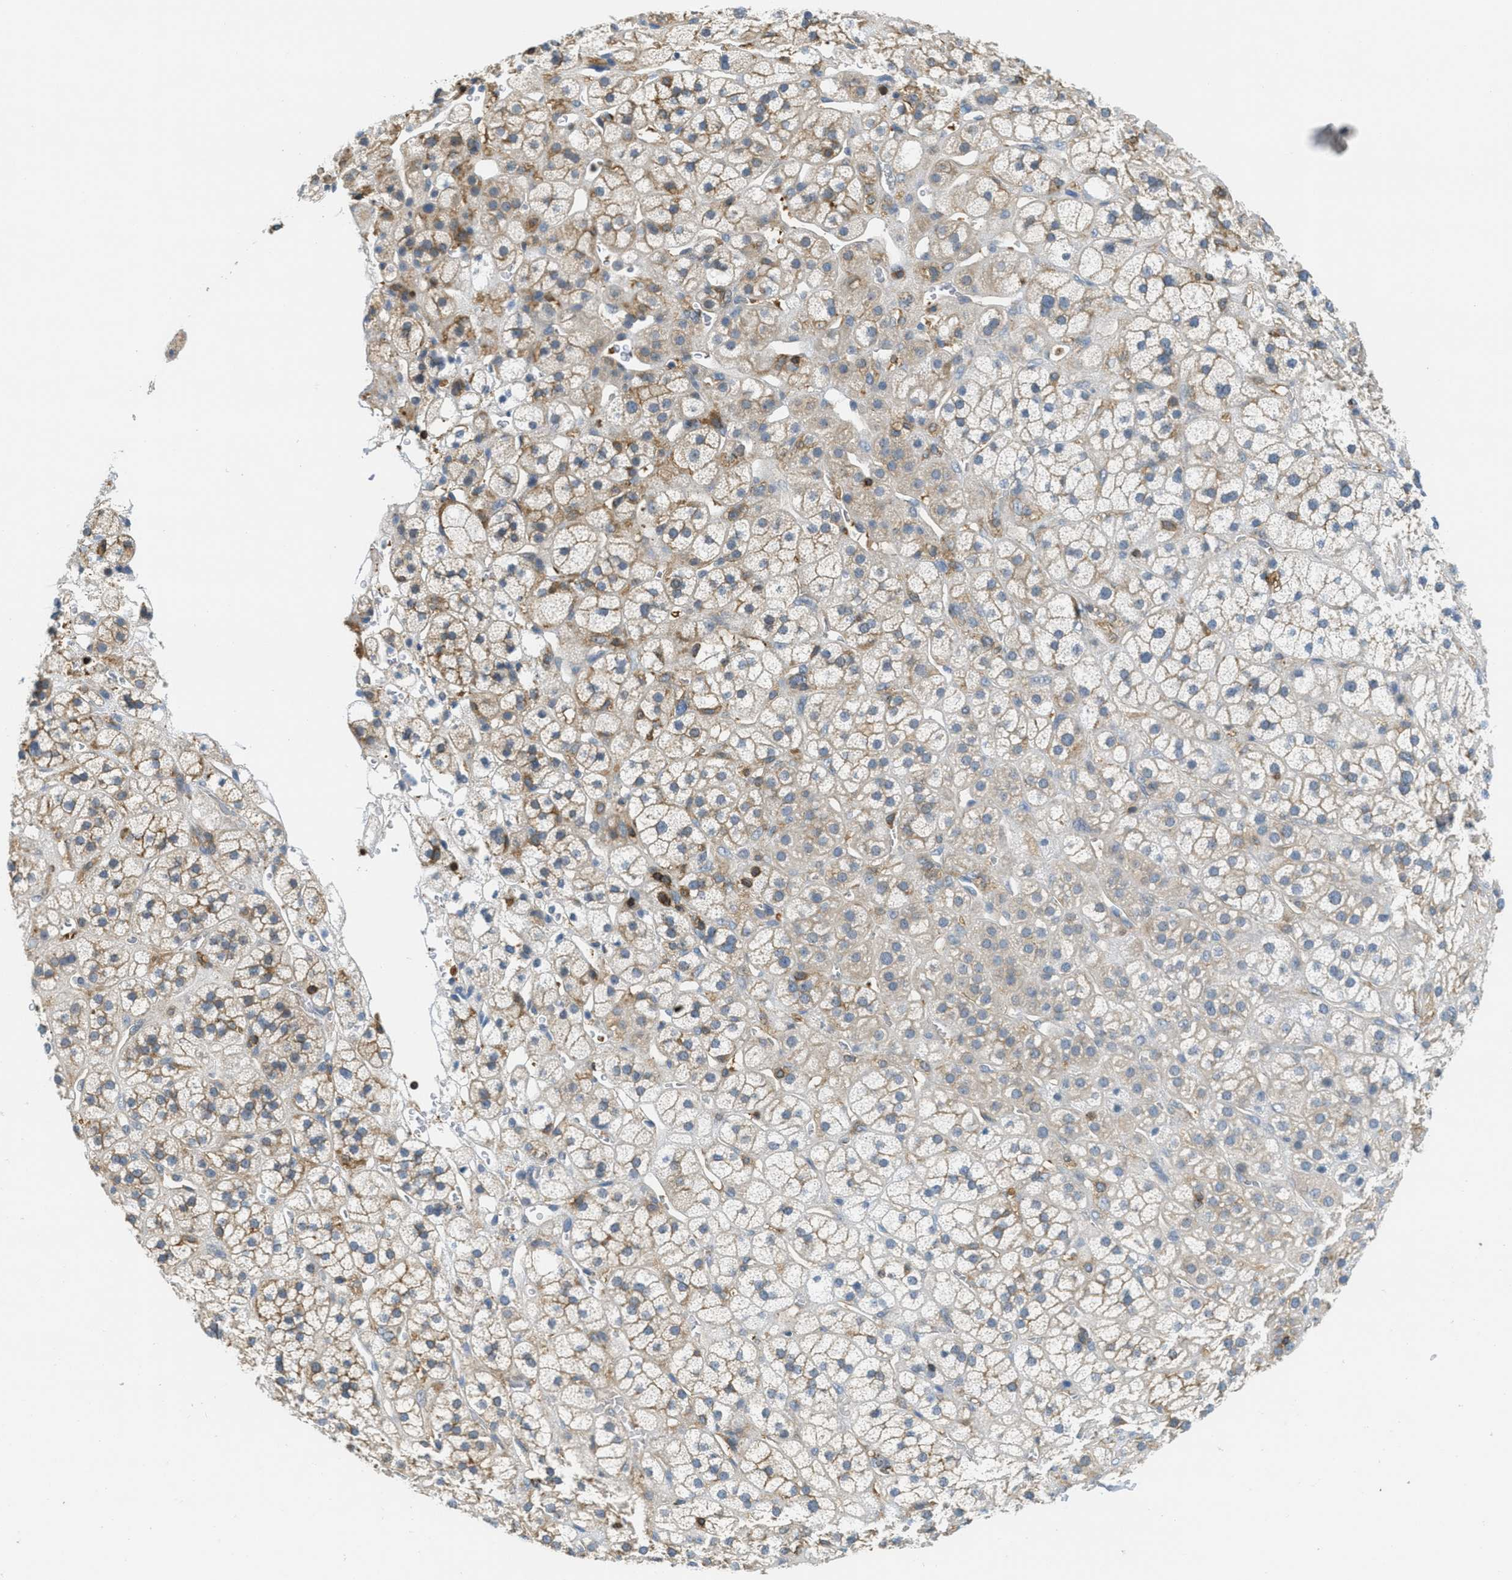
{"staining": {"intensity": "weak", "quantity": ">75%", "location": "cytoplasmic/membranous"}, "tissue": "adrenal gland", "cell_type": "Glandular cells", "image_type": "normal", "snomed": [{"axis": "morphology", "description": "Normal tissue, NOS"}, {"axis": "topography", "description": "Adrenal gland"}], "caption": "High-power microscopy captured an immunohistochemistry (IHC) micrograph of unremarkable adrenal gland, revealing weak cytoplasmic/membranous expression in approximately >75% of glandular cells.", "gene": "GRIK2", "patient": {"sex": "male", "age": 56}}